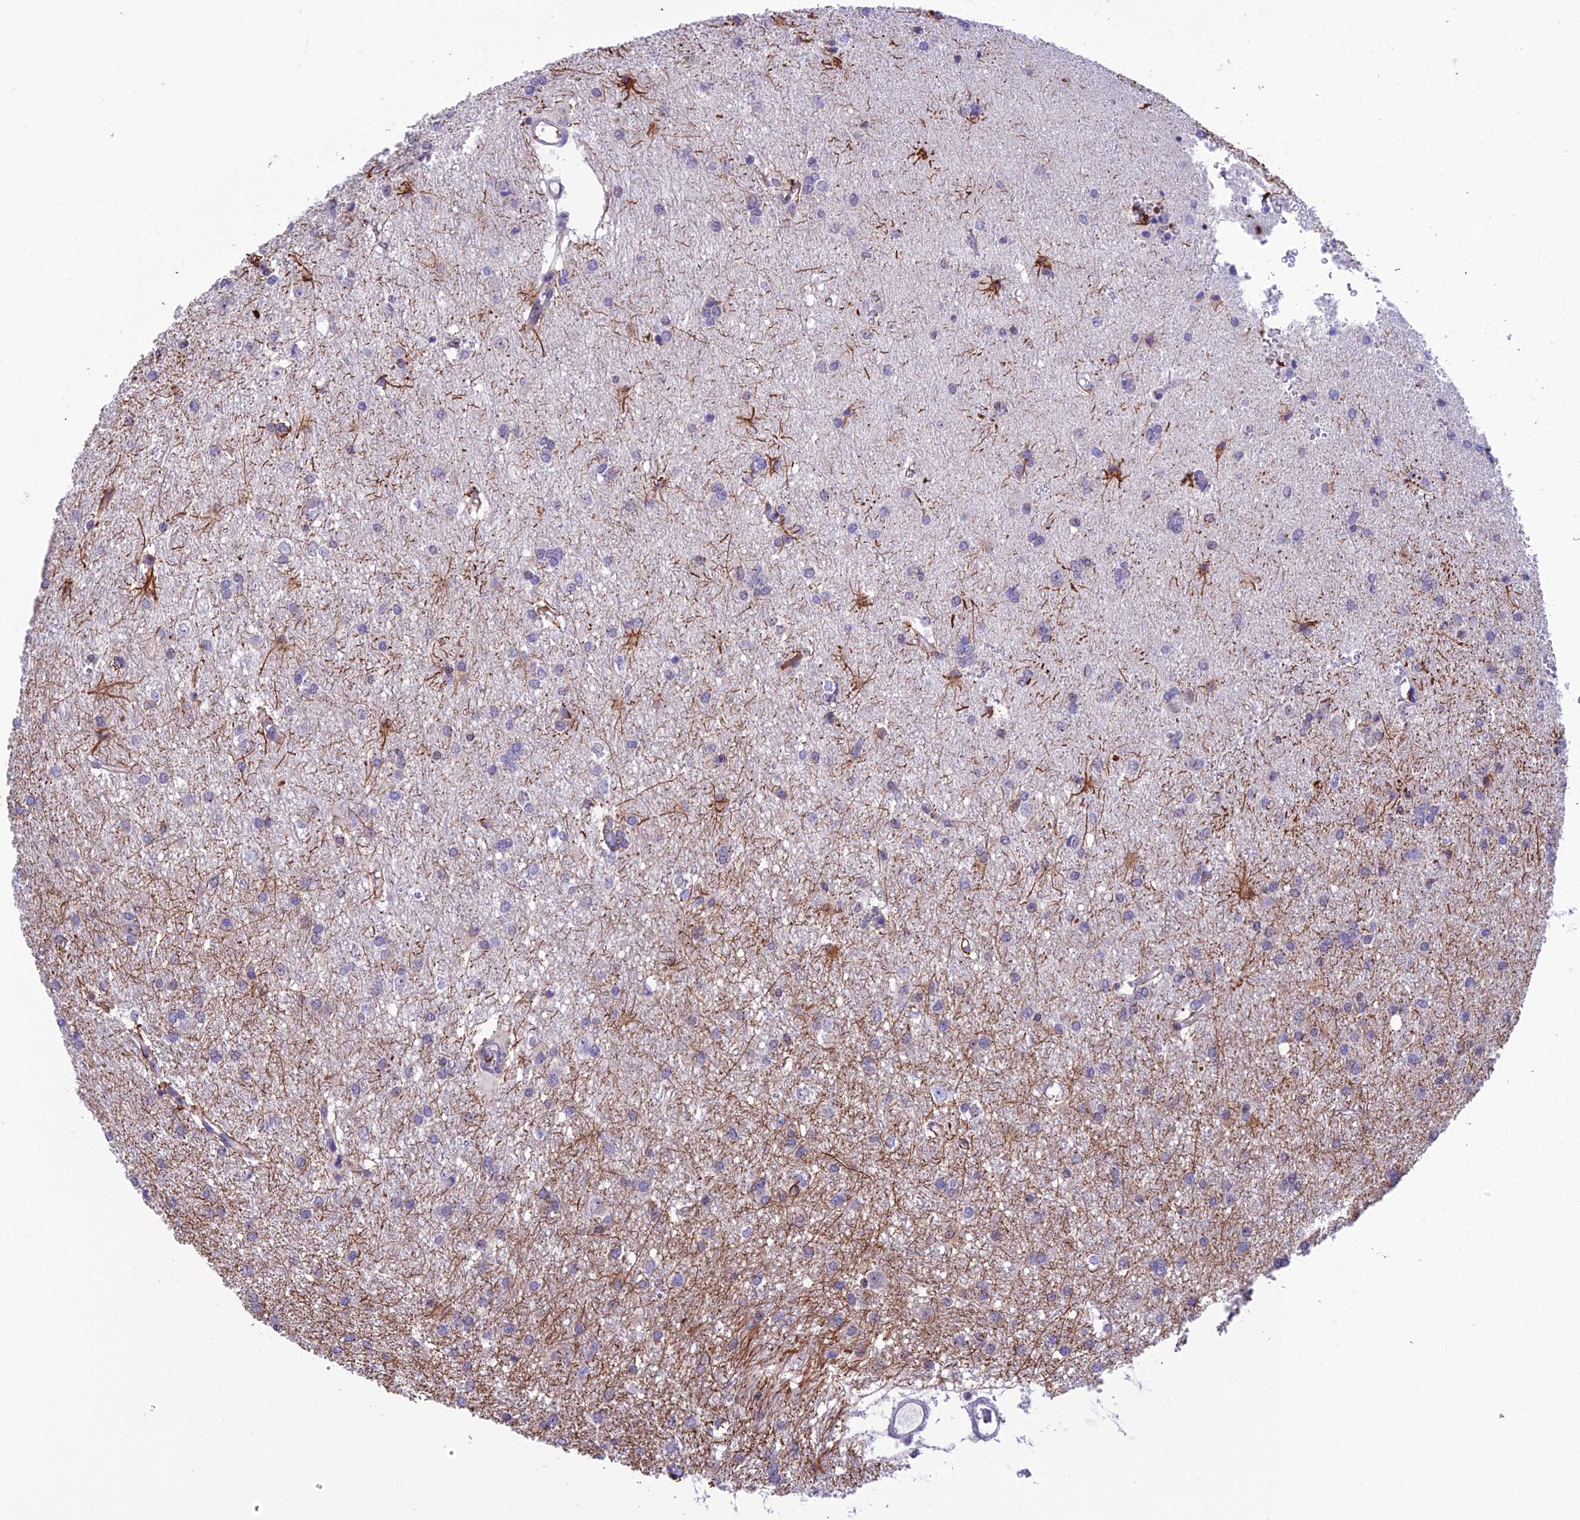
{"staining": {"intensity": "negative", "quantity": "none", "location": "none"}, "tissue": "glioma", "cell_type": "Tumor cells", "image_type": "cancer", "snomed": [{"axis": "morphology", "description": "Glioma, malignant, High grade"}, {"axis": "topography", "description": "Brain"}], "caption": "A high-resolution photomicrograph shows immunohistochemistry (IHC) staining of glioma, which exhibits no significant expression in tumor cells. (Immunohistochemistry (ihc), brightfield microscopy, high magnification).", "gene": "MIS12", "patient": {"sex": "female", "age": 50}}